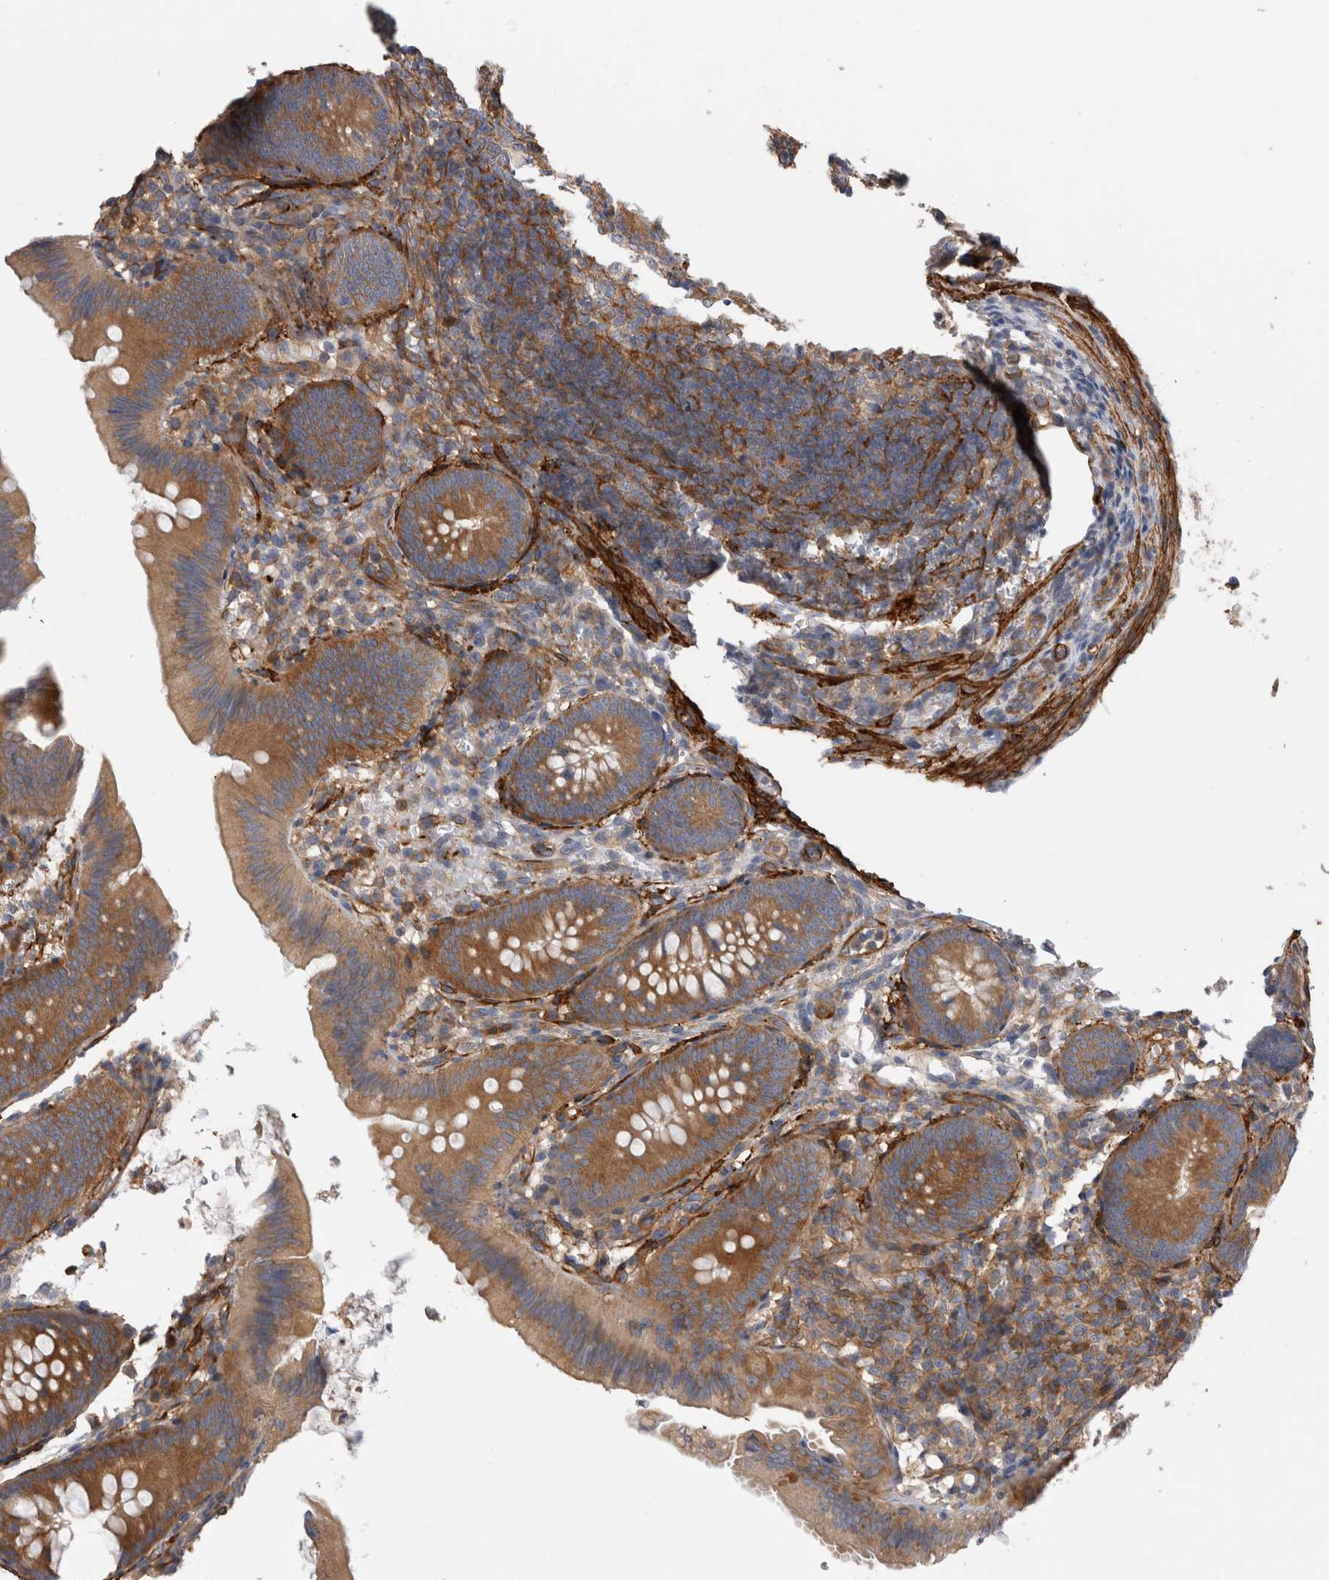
{"staining": {"intensity": "moderate", "quantity": ">75%", "location": "cytoplasmic/membranous"}, "tissue": "appendix", "cell_type": "Glandular cells", "image_type": "normal", "snomed": [{"axis": "morphology", "description": "Normal tissue, NOS"}, {"axis": "topography", "description": "Appendix"}], "caption": "Immunohistochemical staining of benign appendix demonstrates >75% levels of moderate cytoplasmic/membranous protein expression in about >75% of glandular cells.", "gene": "EPRS1", "patient": {"sex": "male", "age": 1}}